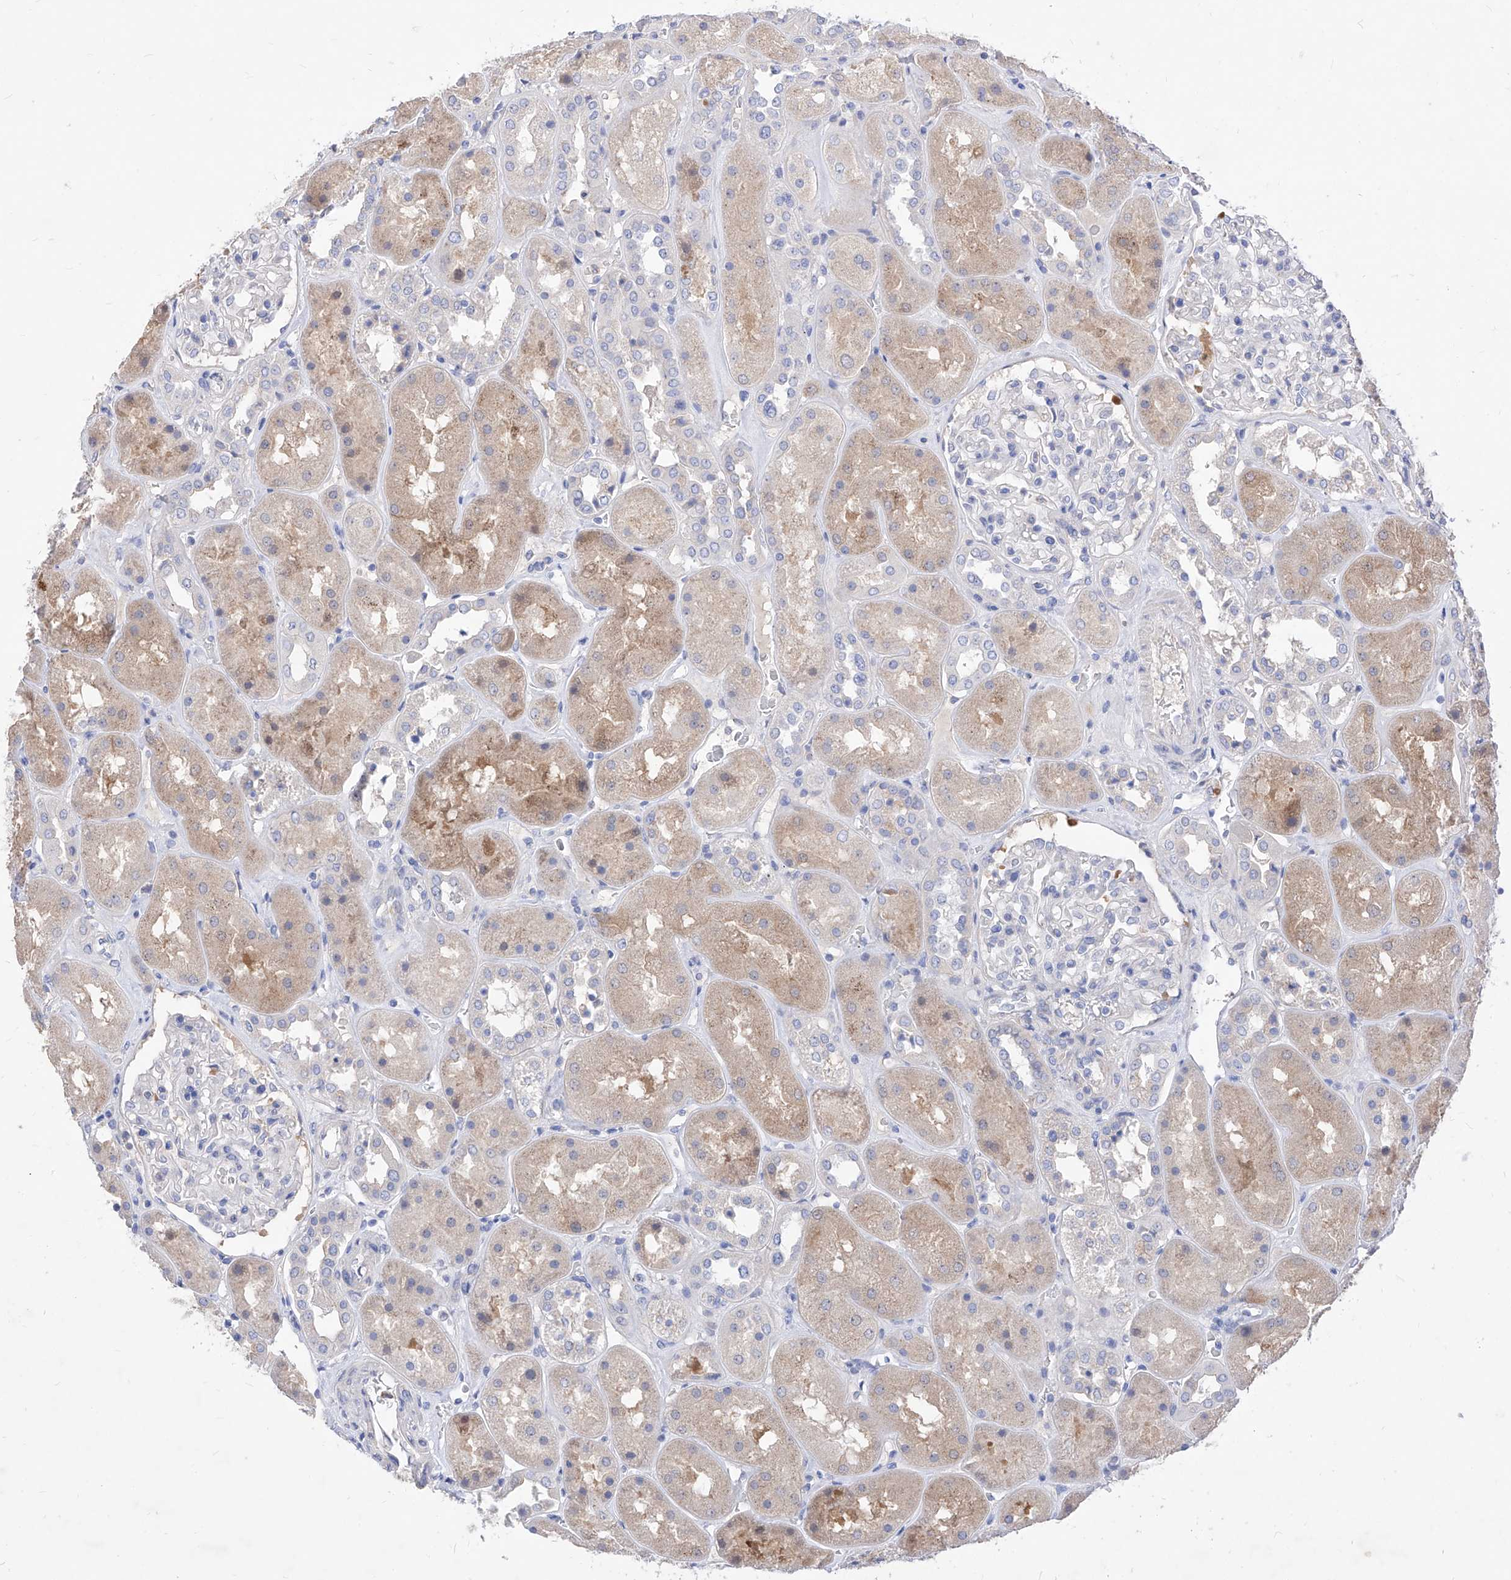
{"staining": {"intensity": "negative", "quantity": "none", "location": "none"}, "tissue": "kidney", "cell_type": "Cells in glomeruli", "image_type": "normal", "snomed": [{"axis": "morphology", "description": "Normal tissue, NOS"}, {"axis": "topography", "description": "Kidney"}], "caption": "Immunohistochemistry image of benign kidney: kidney stained with DAB exhibits no significant protein staining in cells in glomeruli. Nuclei are stained in blue.", "gene": "VAX1", "patient": {"sex": "male", "age": 70}}